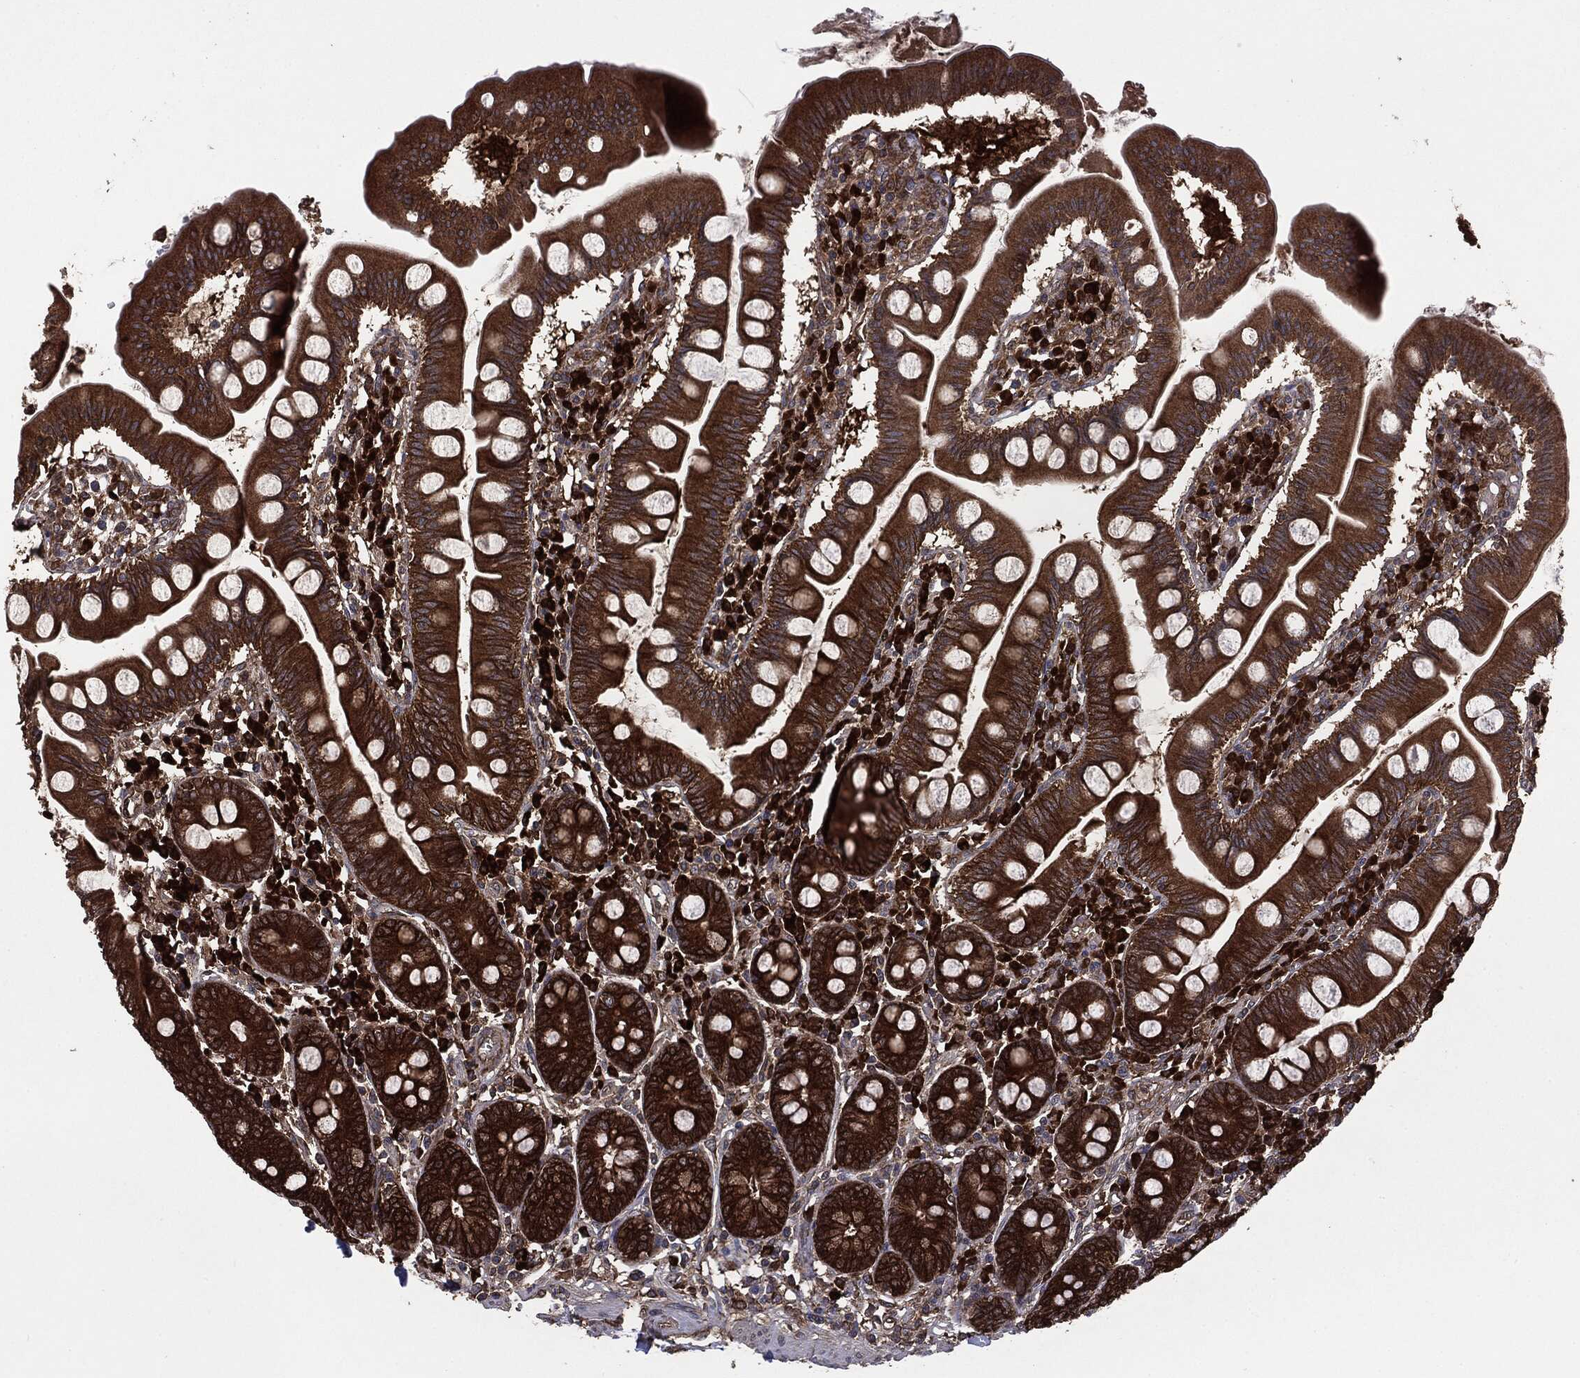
{"staining": {"intensity": "strong", "quantity": ">75%", "location": "cytoplasmic/membranous"}, "tissue": "small intestine", "cell_type": "Glandular cells", "image_type": "normal", "snomed": [{"axis": "morphology", "description": "Normal tissue, NOS"}, {"axis": "topography", "description": "Small intestine"}], "caption": "Immunohistochemistry of benign human small intestine displays high levels of strong cytoplasmic/membranous staining in approximately >75% of glandular cells. (brown staining indicates protein expression, while blue staining denotes nuclei).", "gene": "NME1", "patient": {"sex": "male", "age": 88}}